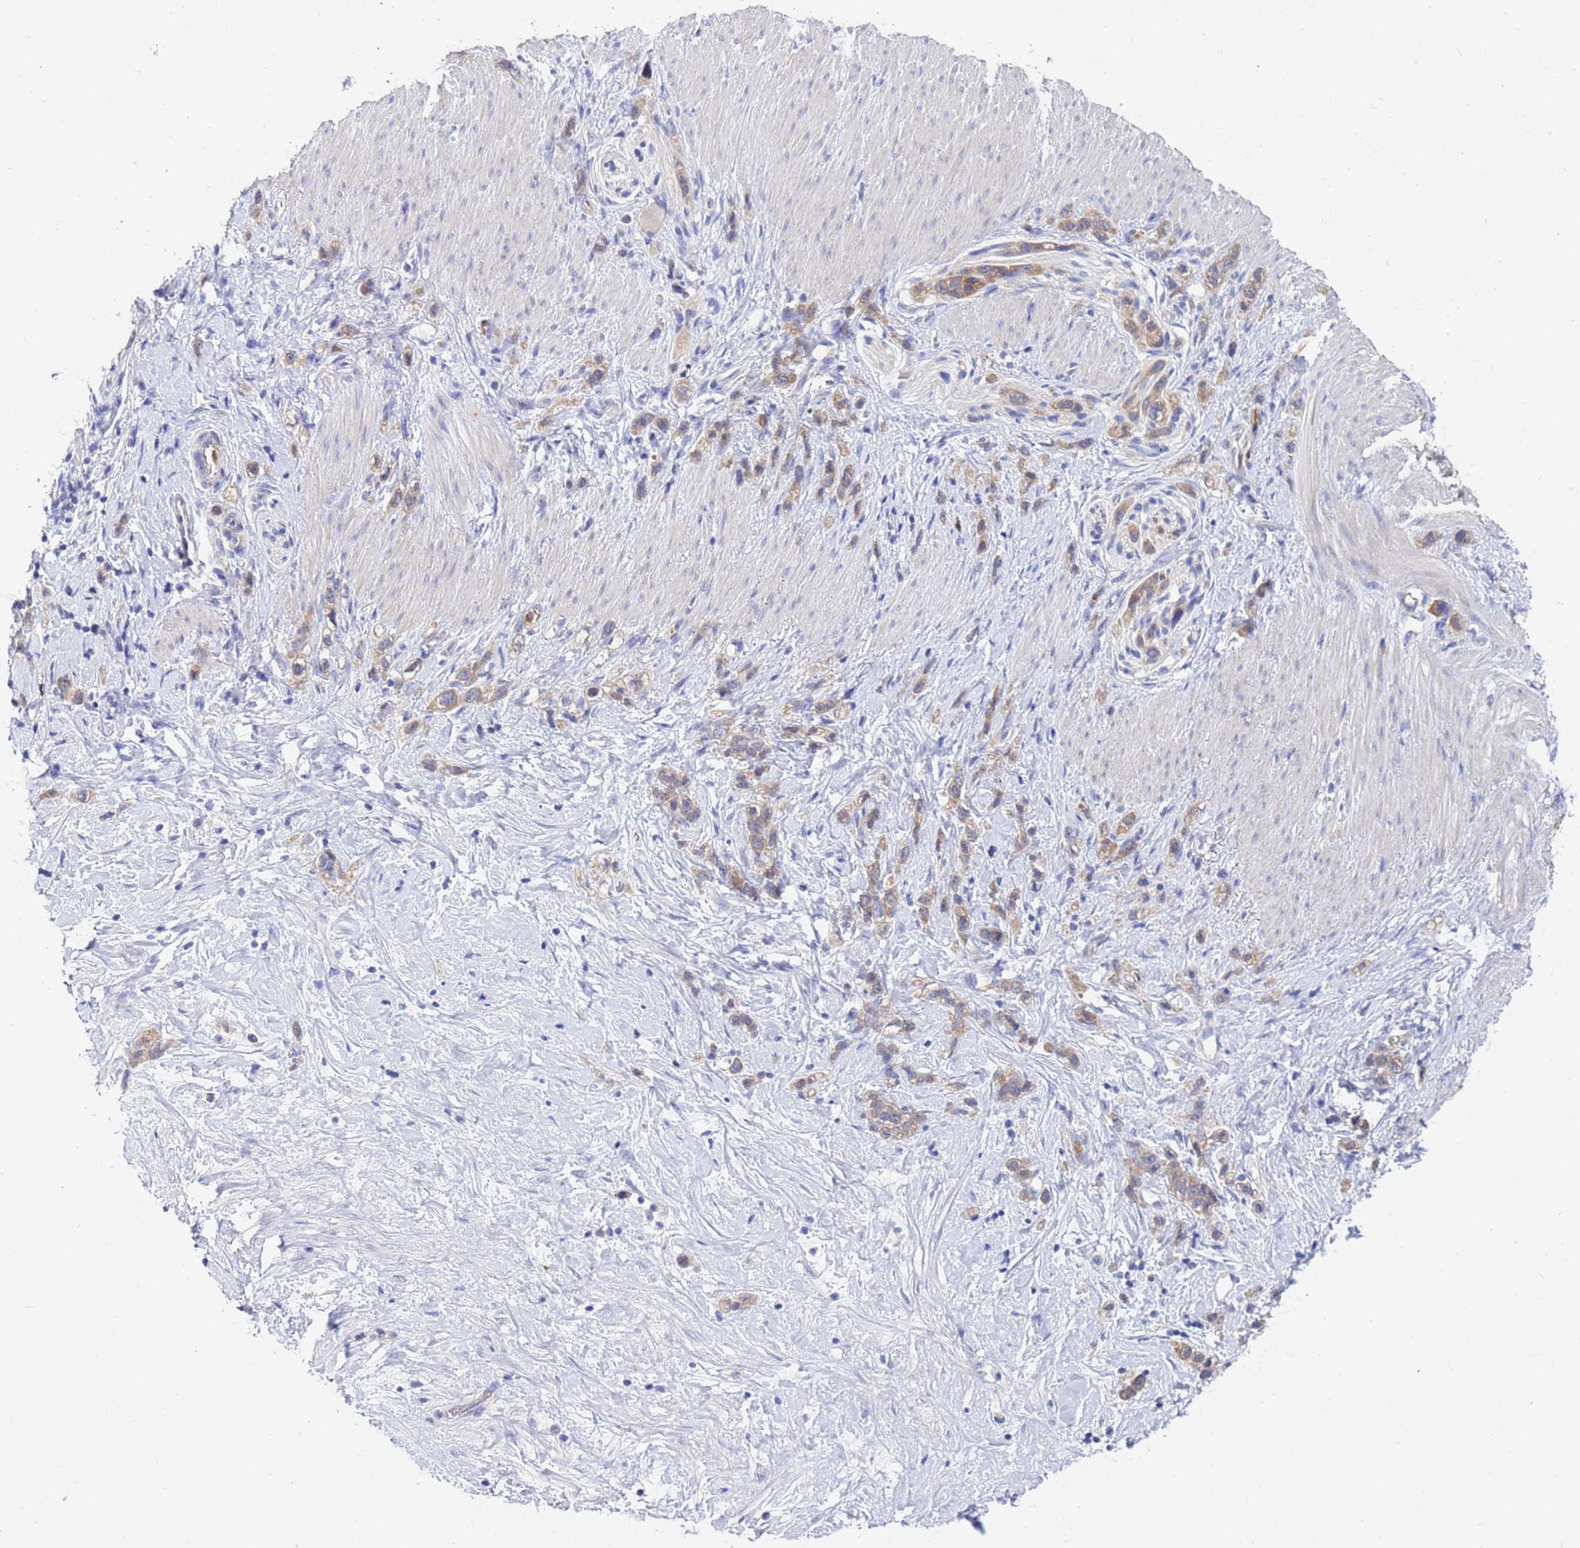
{"staining": {"intensity": "weak", "quantity": ">75%", "location": "cytoplasmic/membranous"}, "tissue": "stomach cancer", "cell_type": "Tumor cells", "image_type": "cancer", "snomed": [{"axis": "morphology", "description": "Adenocarcinoma, NOS"}, {"axis": "topography", "description": "Stomach"}], "caption": "Protein staining of stomach adenocarcinoma tissue displays weak cytoplasmic/membranous positivity in approximately >75% of tumor cells. The staining was performed using DAB (3,3'-diaminobenzidine) to visualize the protein expression in brown, while the nuclei were stained in blue with hematoxylin (Magnification: 20x).", "gene": "TTLL11", "patient": {"sex": "female", "age": 65}}